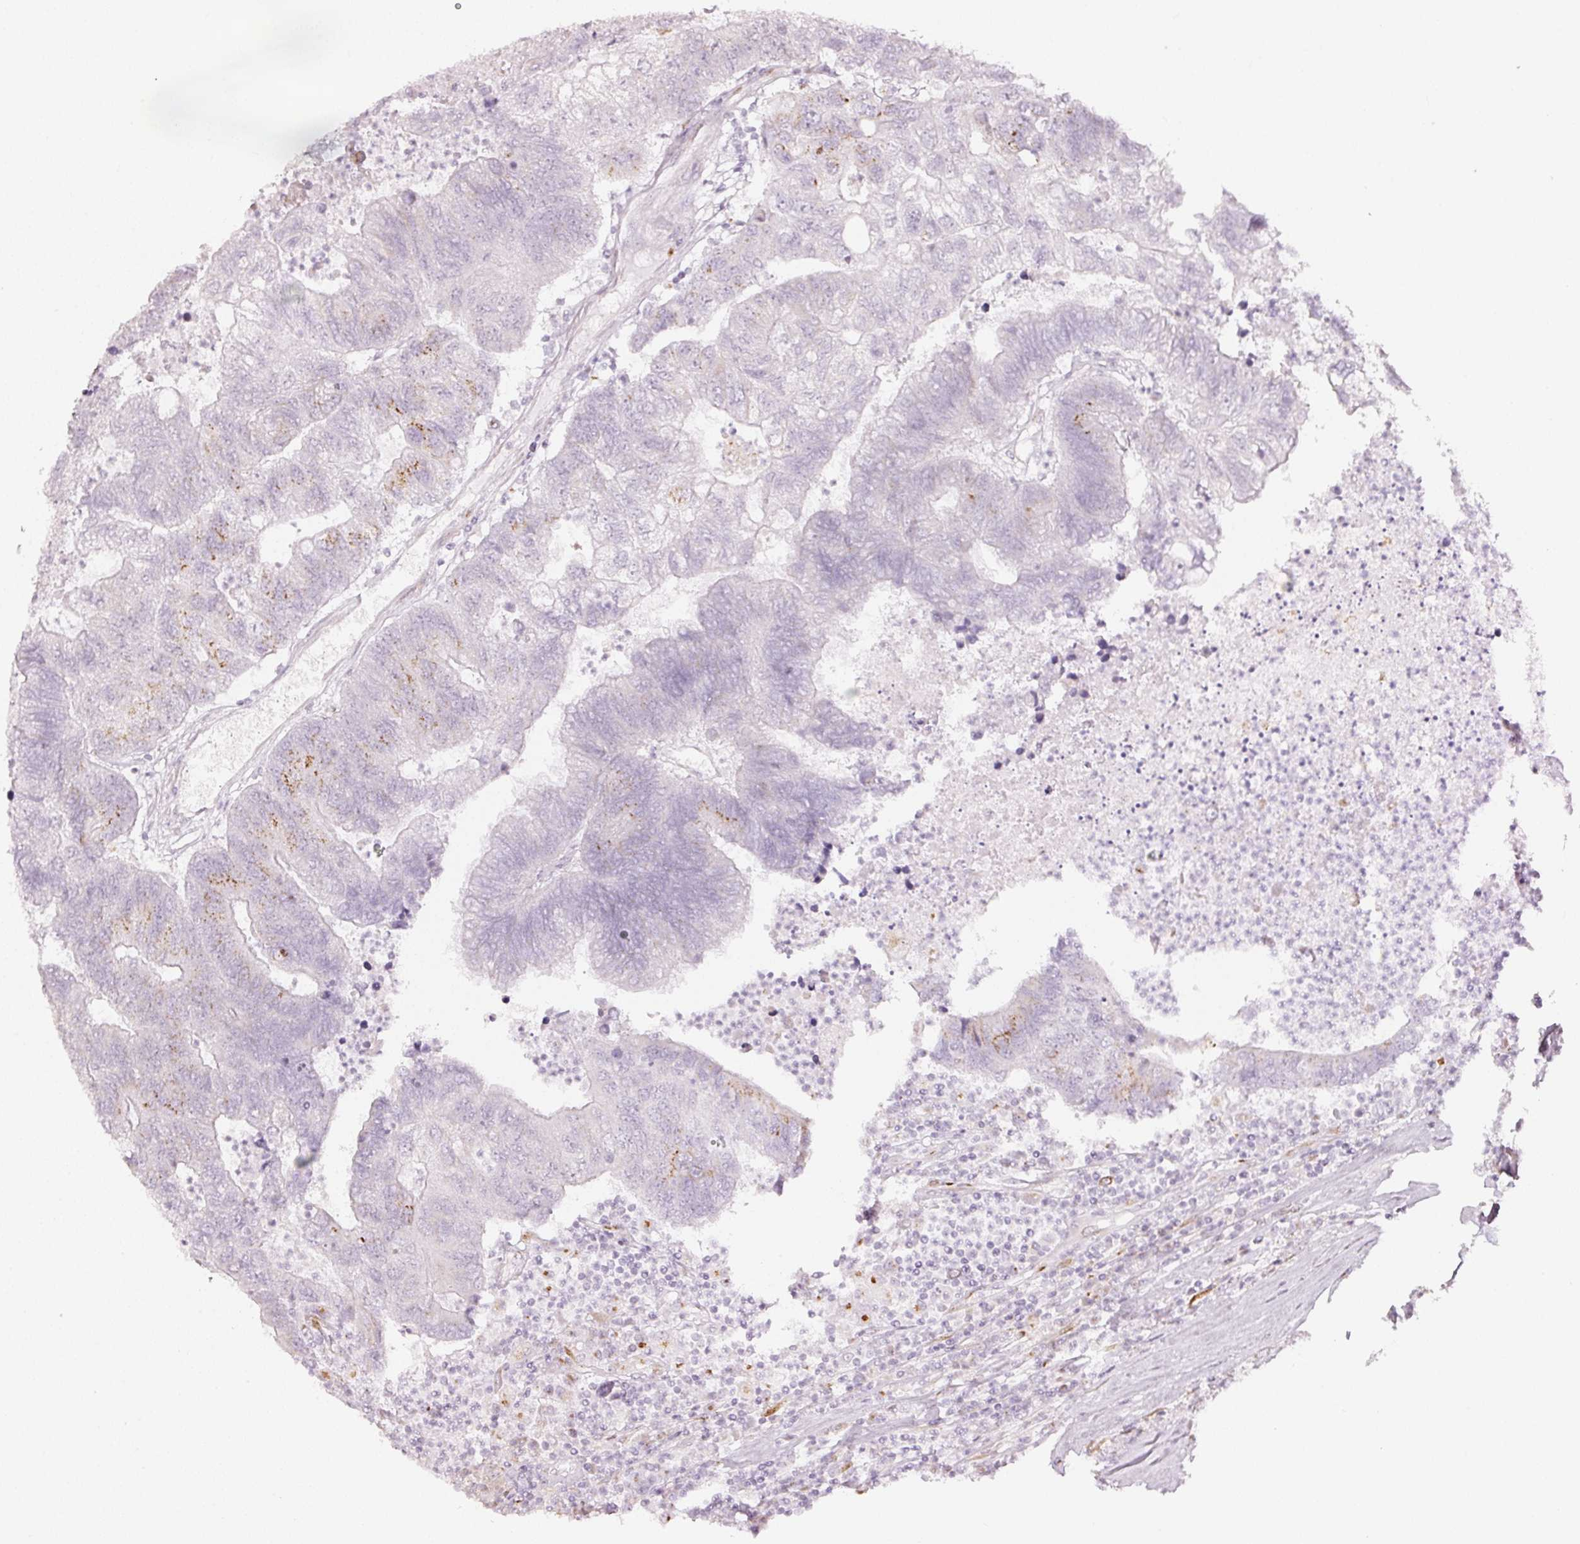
{"staining": {"intensity": "moderate", "quantity": "<25%", "location": "cytoplasmic/membranous"}, "tissue": "colorectal cancer", "cell_type": "Tumor cells", "image_type": "cancer", "snomed": [{"axis": "morphology", "description": "Adenocarcinoma, NOS"}, {"axis": "topography", "description": "Colon"}], "caption": "Brown immunohistochemical staining in human colorectal cancer (adenocarcinoma) exhibits moderate cytoplasmic/membranous expression in about <25% of tumor cells.", "gene": "SDF4", "patient": {"sex": "female", "age": 48}}